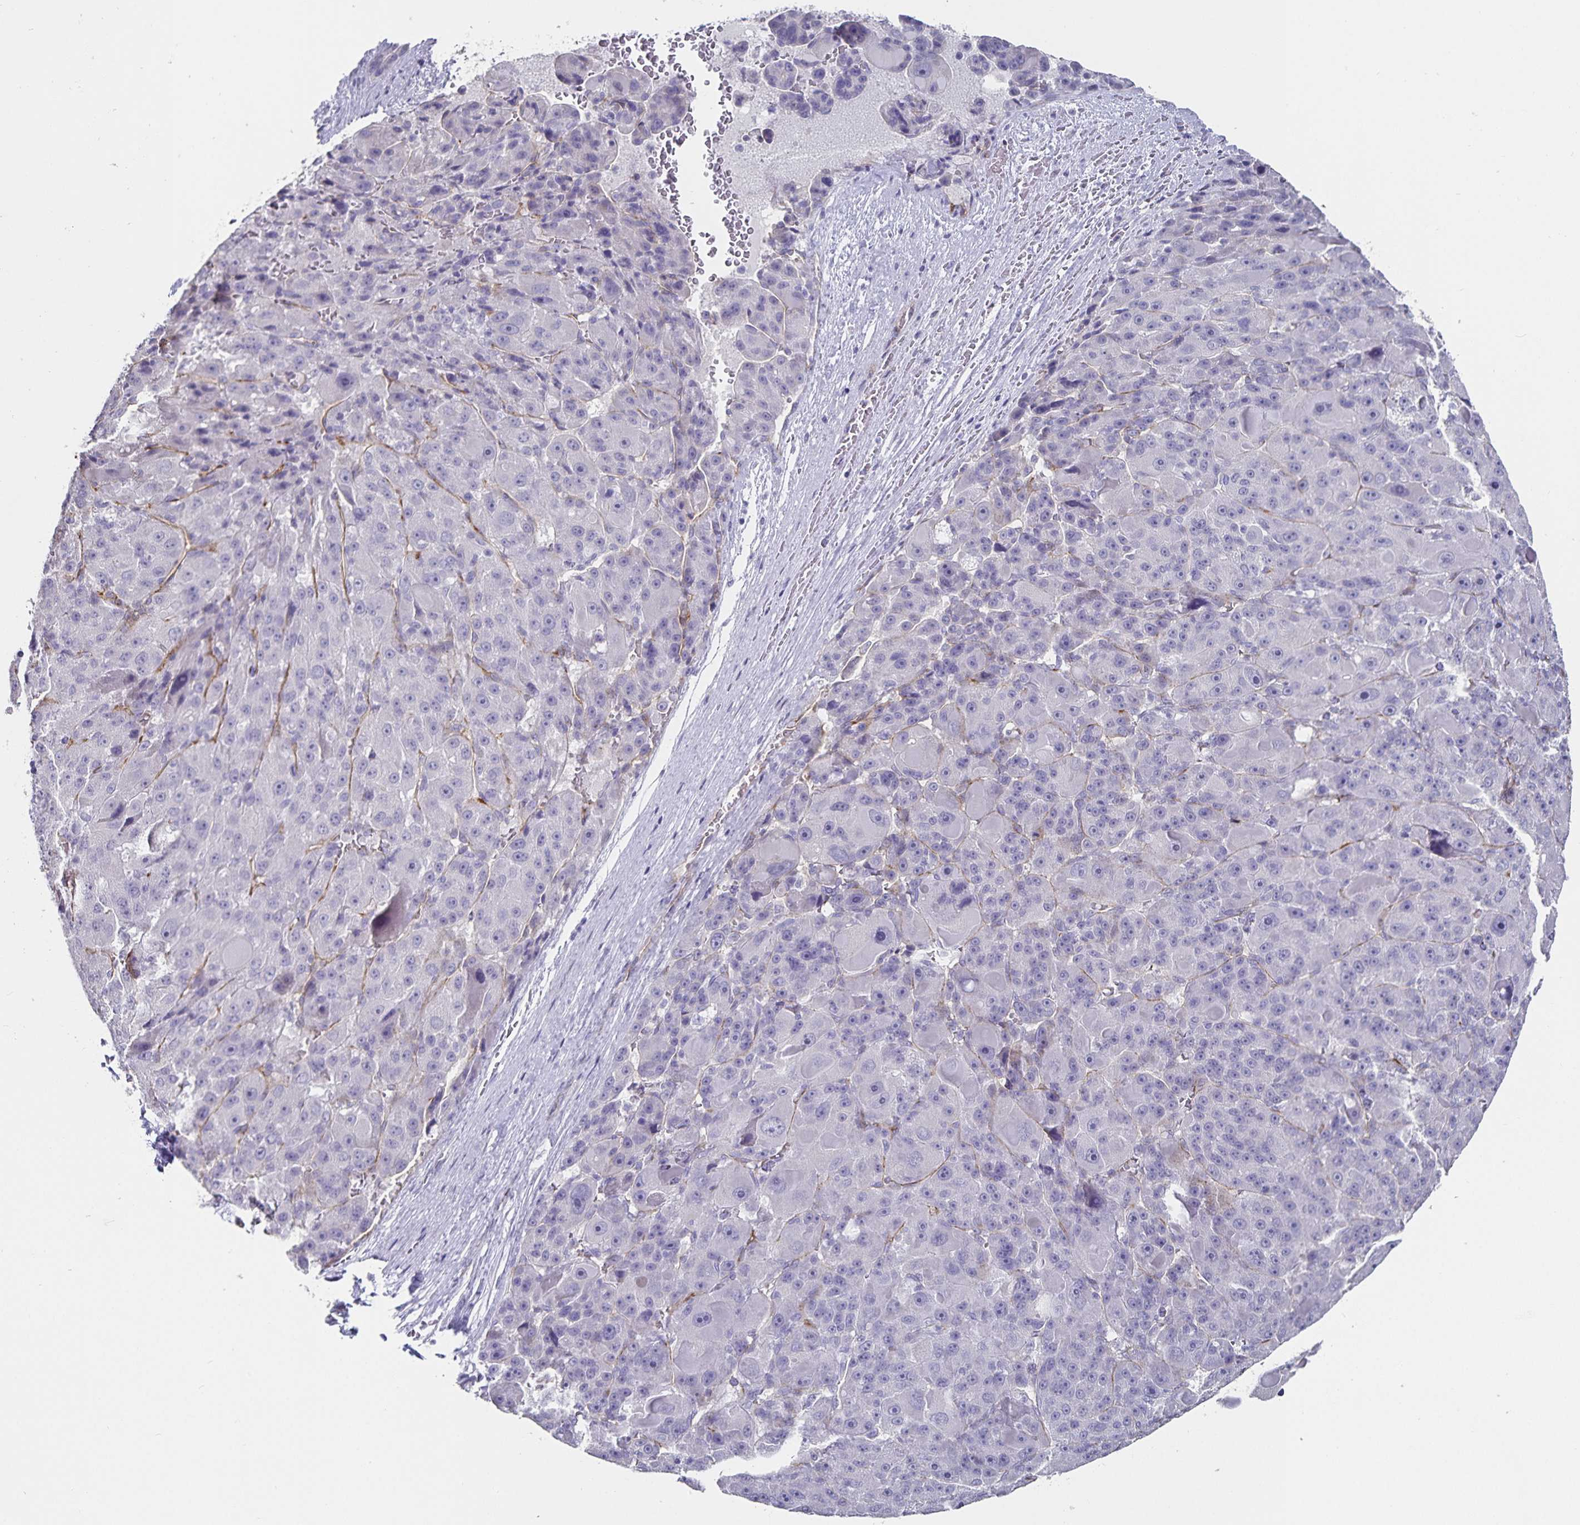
{"staining": {"intensity": "negative", "quantity": "none", "location": "none"}, "tissue": "liver cancer", "cell_type": "Tumor cells", "image_type": "cancer", "snomed": [{"axis": "morphology", "description": "Carcinoma, Hepatocellular, NOS"}, {"axis": "topography", "description": "Liver"}], "caption": "Liver cancer was stained to show a protein in brown. There is no significant positivity in tumor cells. (Brightfield microscopy of DAB immunohistochemistry (IHC) at high magnification).", "gene": "PODXL", "patient": {"sex": "male", "age": 76}}